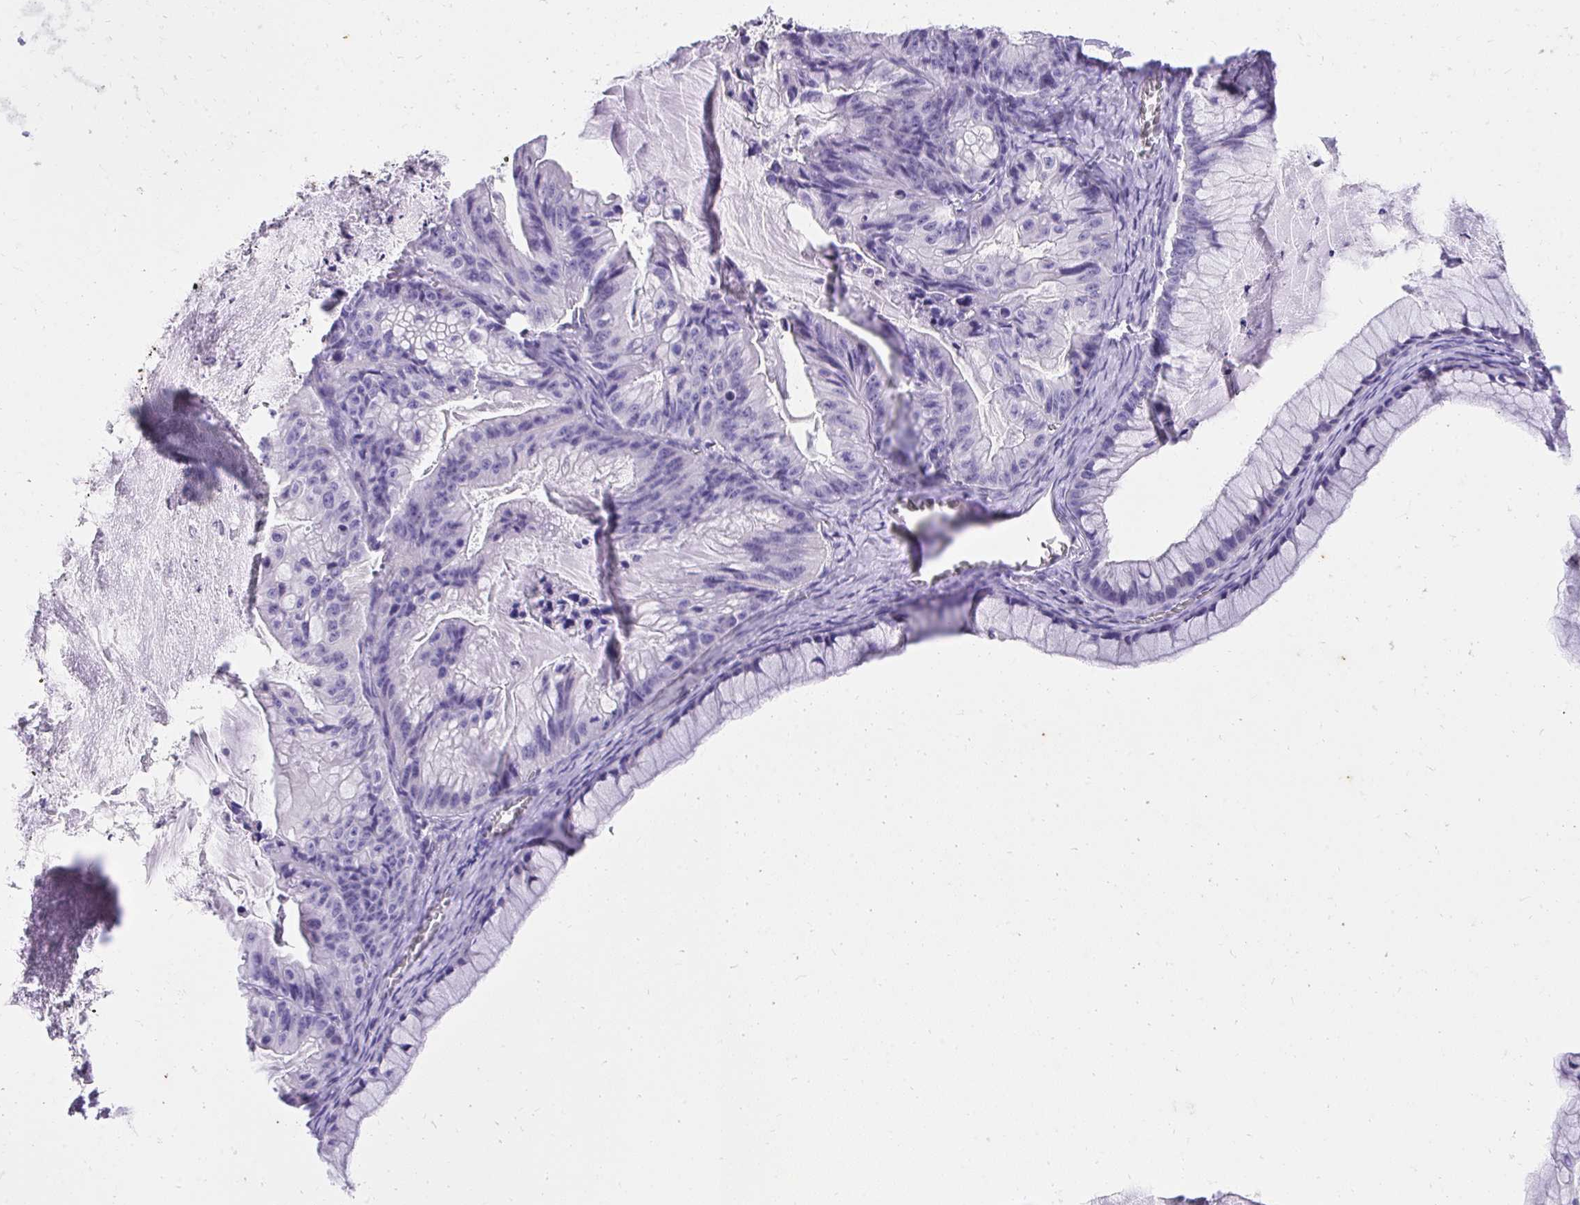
{"staining": {"intensity": "negative", "quantity": "none", "location": "none"}, "tissue": "ovarian cancer", "cell_type": "Tumor cells", "image_type": "cancer", "snomed": [{"axis": "morphology", "description": "Cystadenocarcinoma, mucinous, NOS"}, {"axis": "topography", "description": "Ovary"}], "caption": "IHC photomicrograph of neoplastic tissue: ovarian mucinous cystadenocarcinoma stained with DAB (3,3'-diaminobenzidine) shows no significant protein positivity in tumor cells. (DAB (3,3'-diaminobenzidine) immunohistochemistry (IHC) with hematoxylin counter stain).", "gene": "KLK1", "patient": {"sex": "female", "age": 72}}